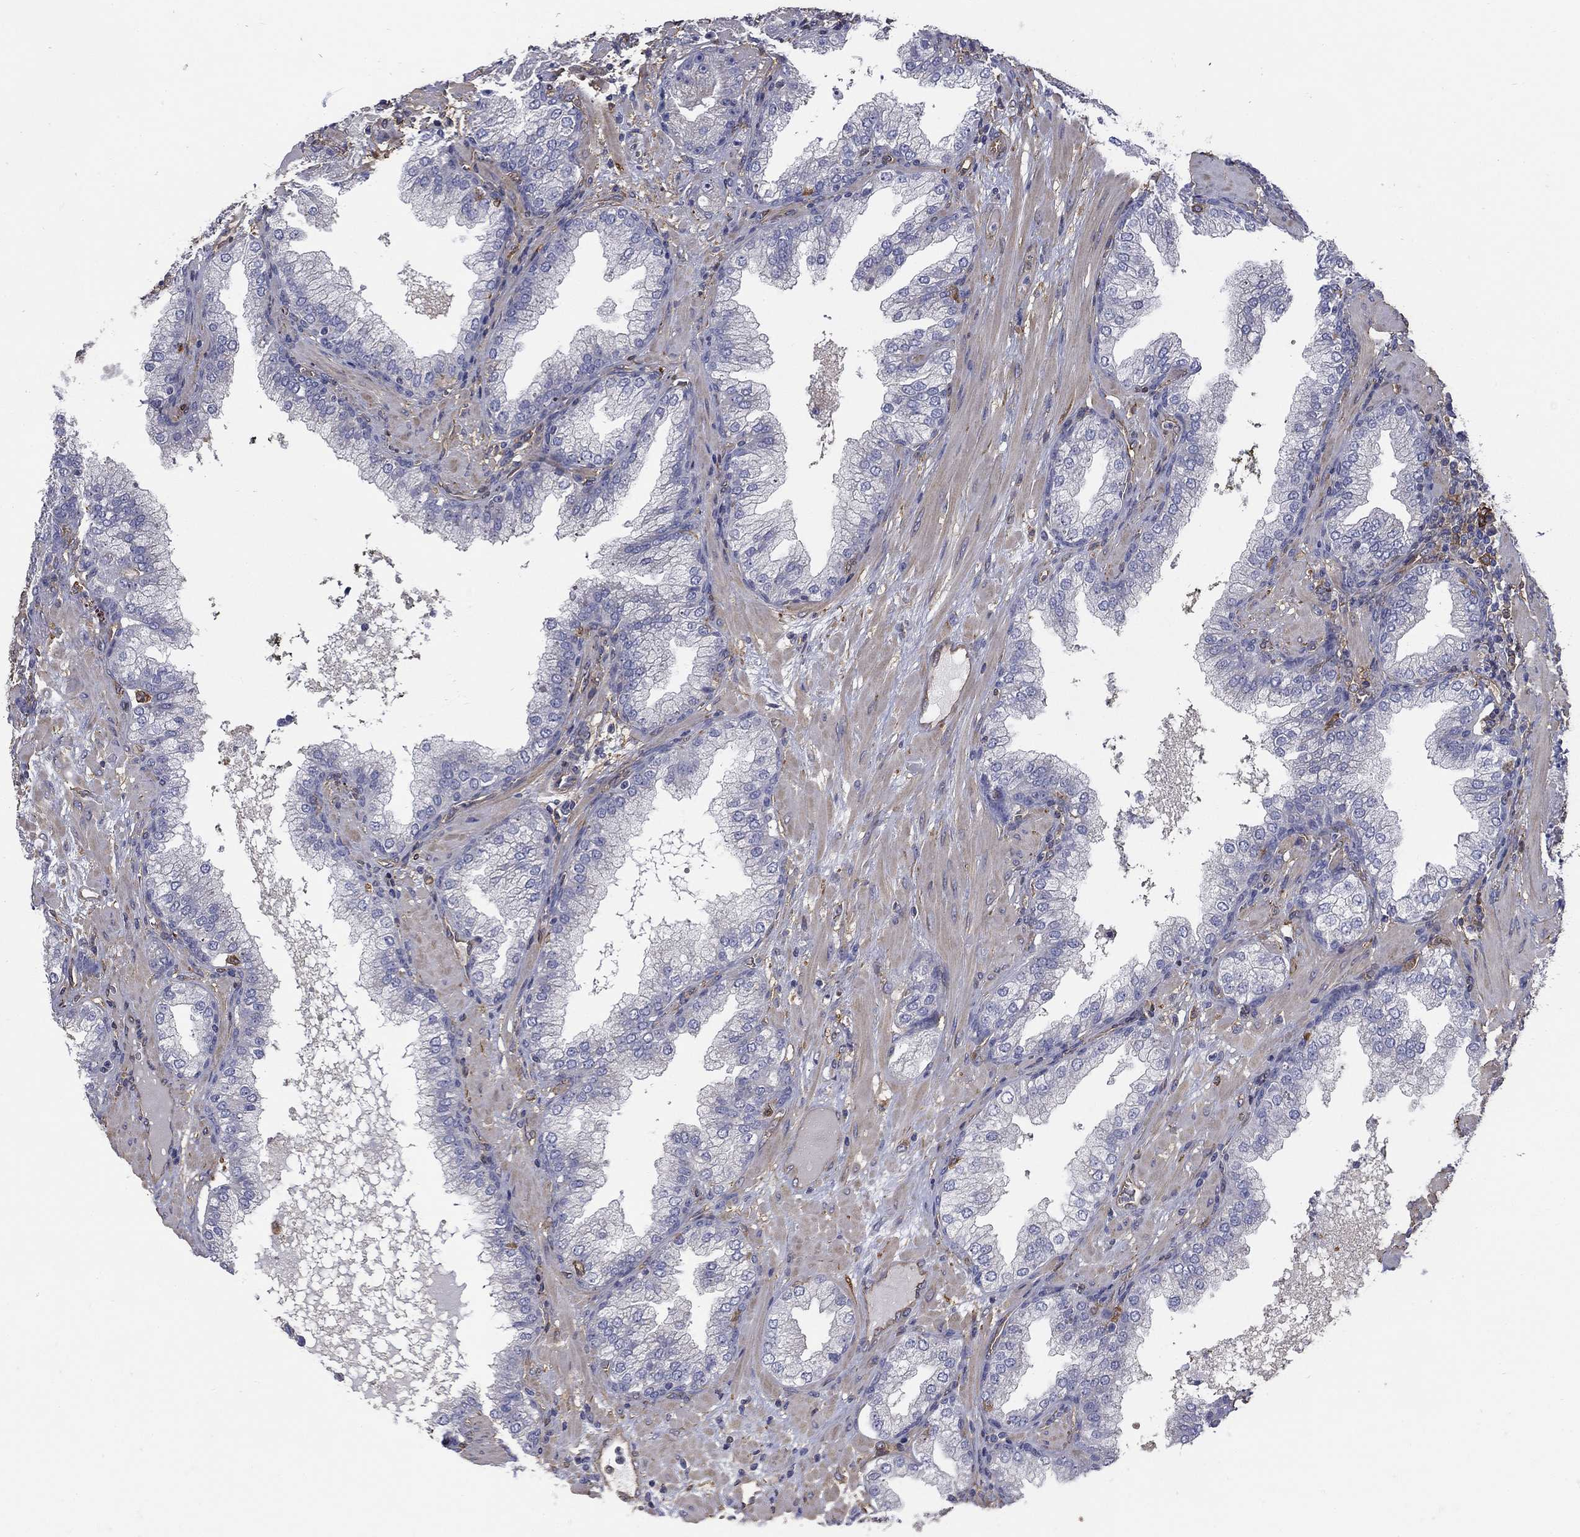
{"staining": {"intensity": "negative", "quantity": "none", "location": "none"}, "tissue": "prostate cancer", "cell_type": "Tumor cells", "image_type": "cancer", "snomed": [{"axis": "morphology", "description": "Adenocarcinoma, Low grade"}, {"axis": "topography", "description": "Prostate"}], "caption": "Tumor cells are negative for protein expression in human prostate cancer.", "gene": "DPYSL2", "patient": {"sex": "male", "age": 62}}